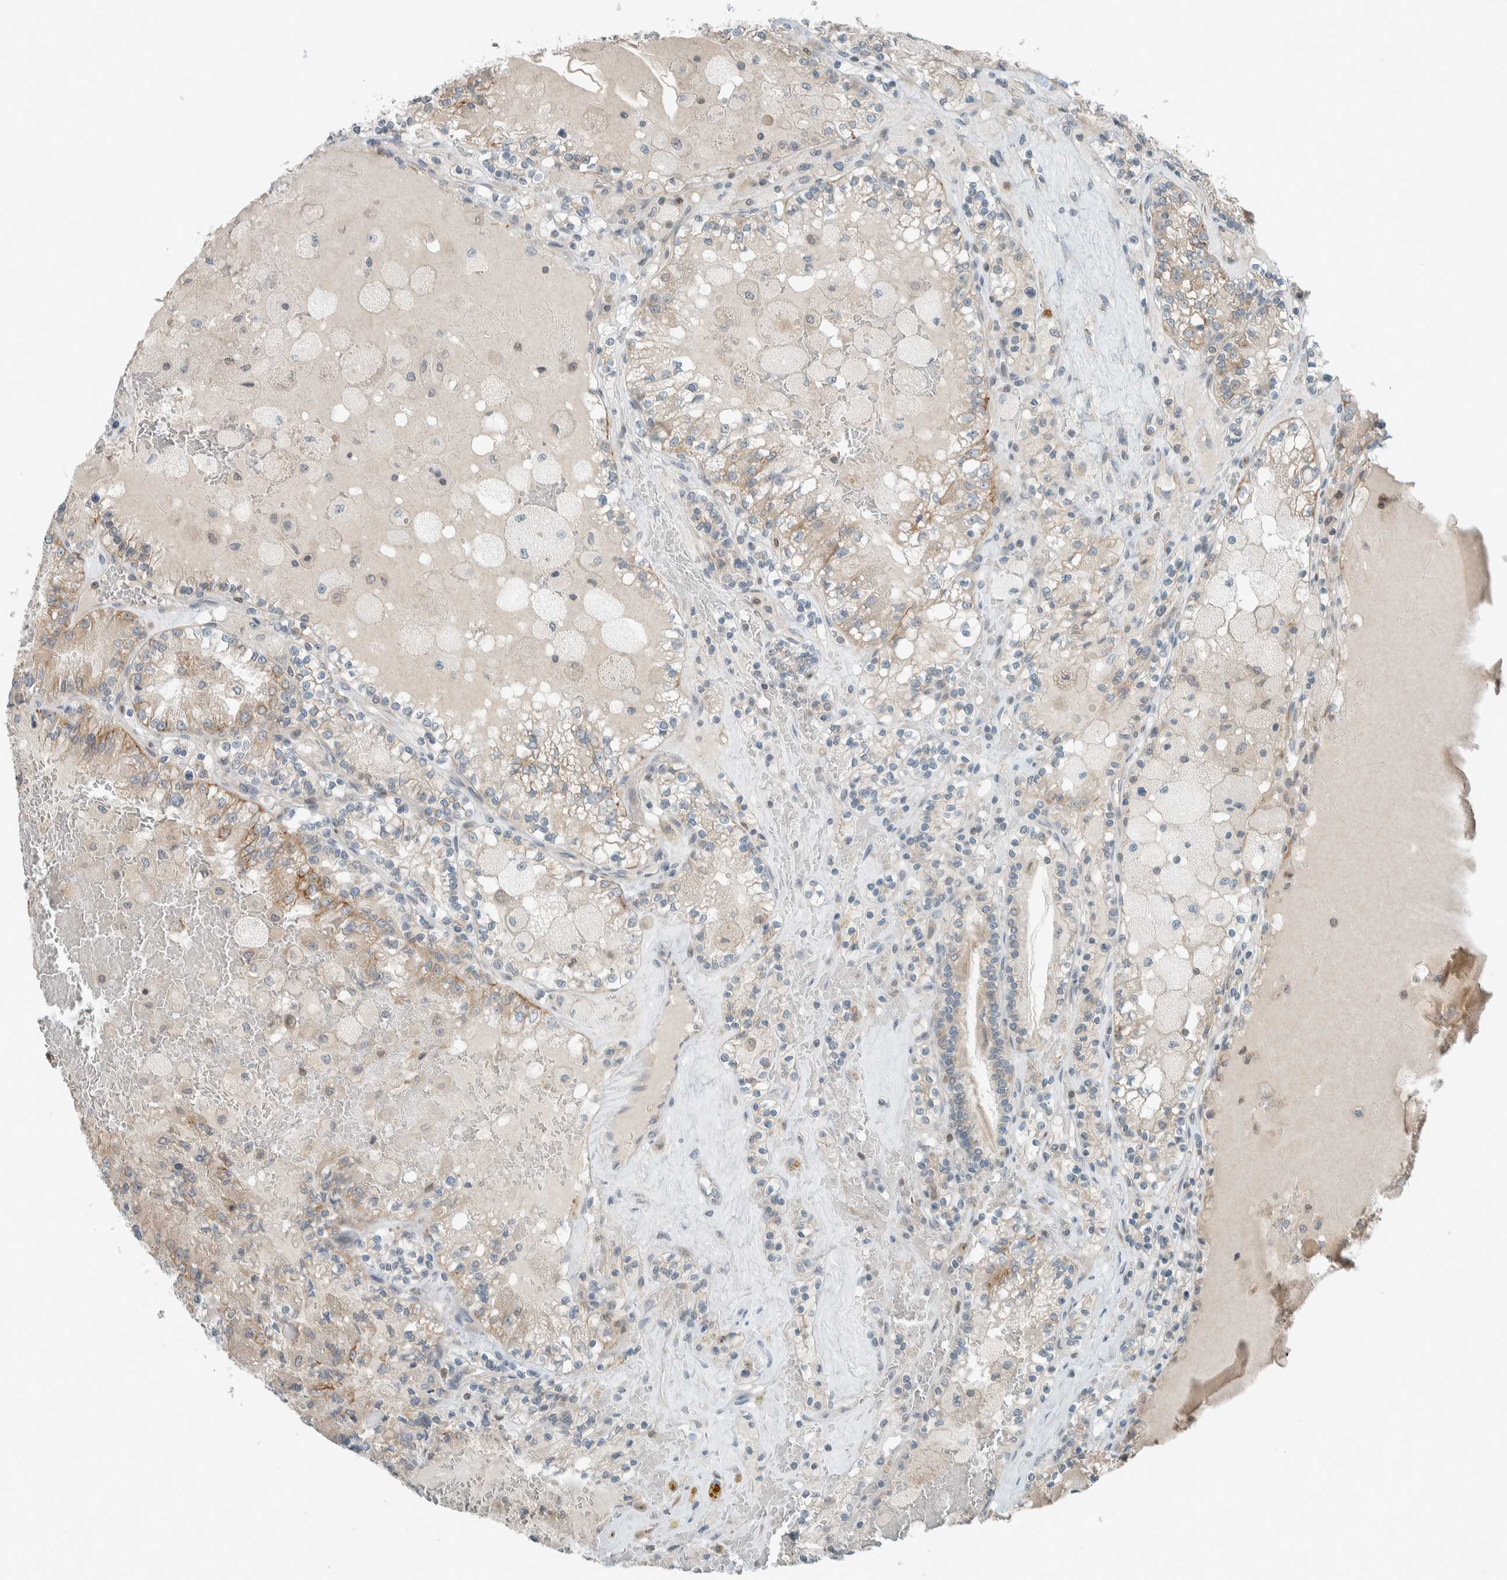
{"staining": {"intensity": "weak", "quantity": "25%-75%", "location": "cytoplasmic/membranous"}, "tissue": "renal cancer", "cell_type": "Tumor cells", "image_type": "cancer", "snomed": [{"axis": "morphology", "description": "Adenocarcinoma, NOS"}, {"axis": "topography", "description": "Kidney"}], "caption": "Renal cancer (adenocarcinoma) stained for a protein reveals weak cytoplasmic/membranous positivity in tumor cells. Using DAB (3,3'-diaminobenzidine) (brown) and hematoxylin (blue) stains, captured at high magnification using brightfield microscopy.", "gene": "SEL1L", "patient": {"sex": "female", "age": 56}}